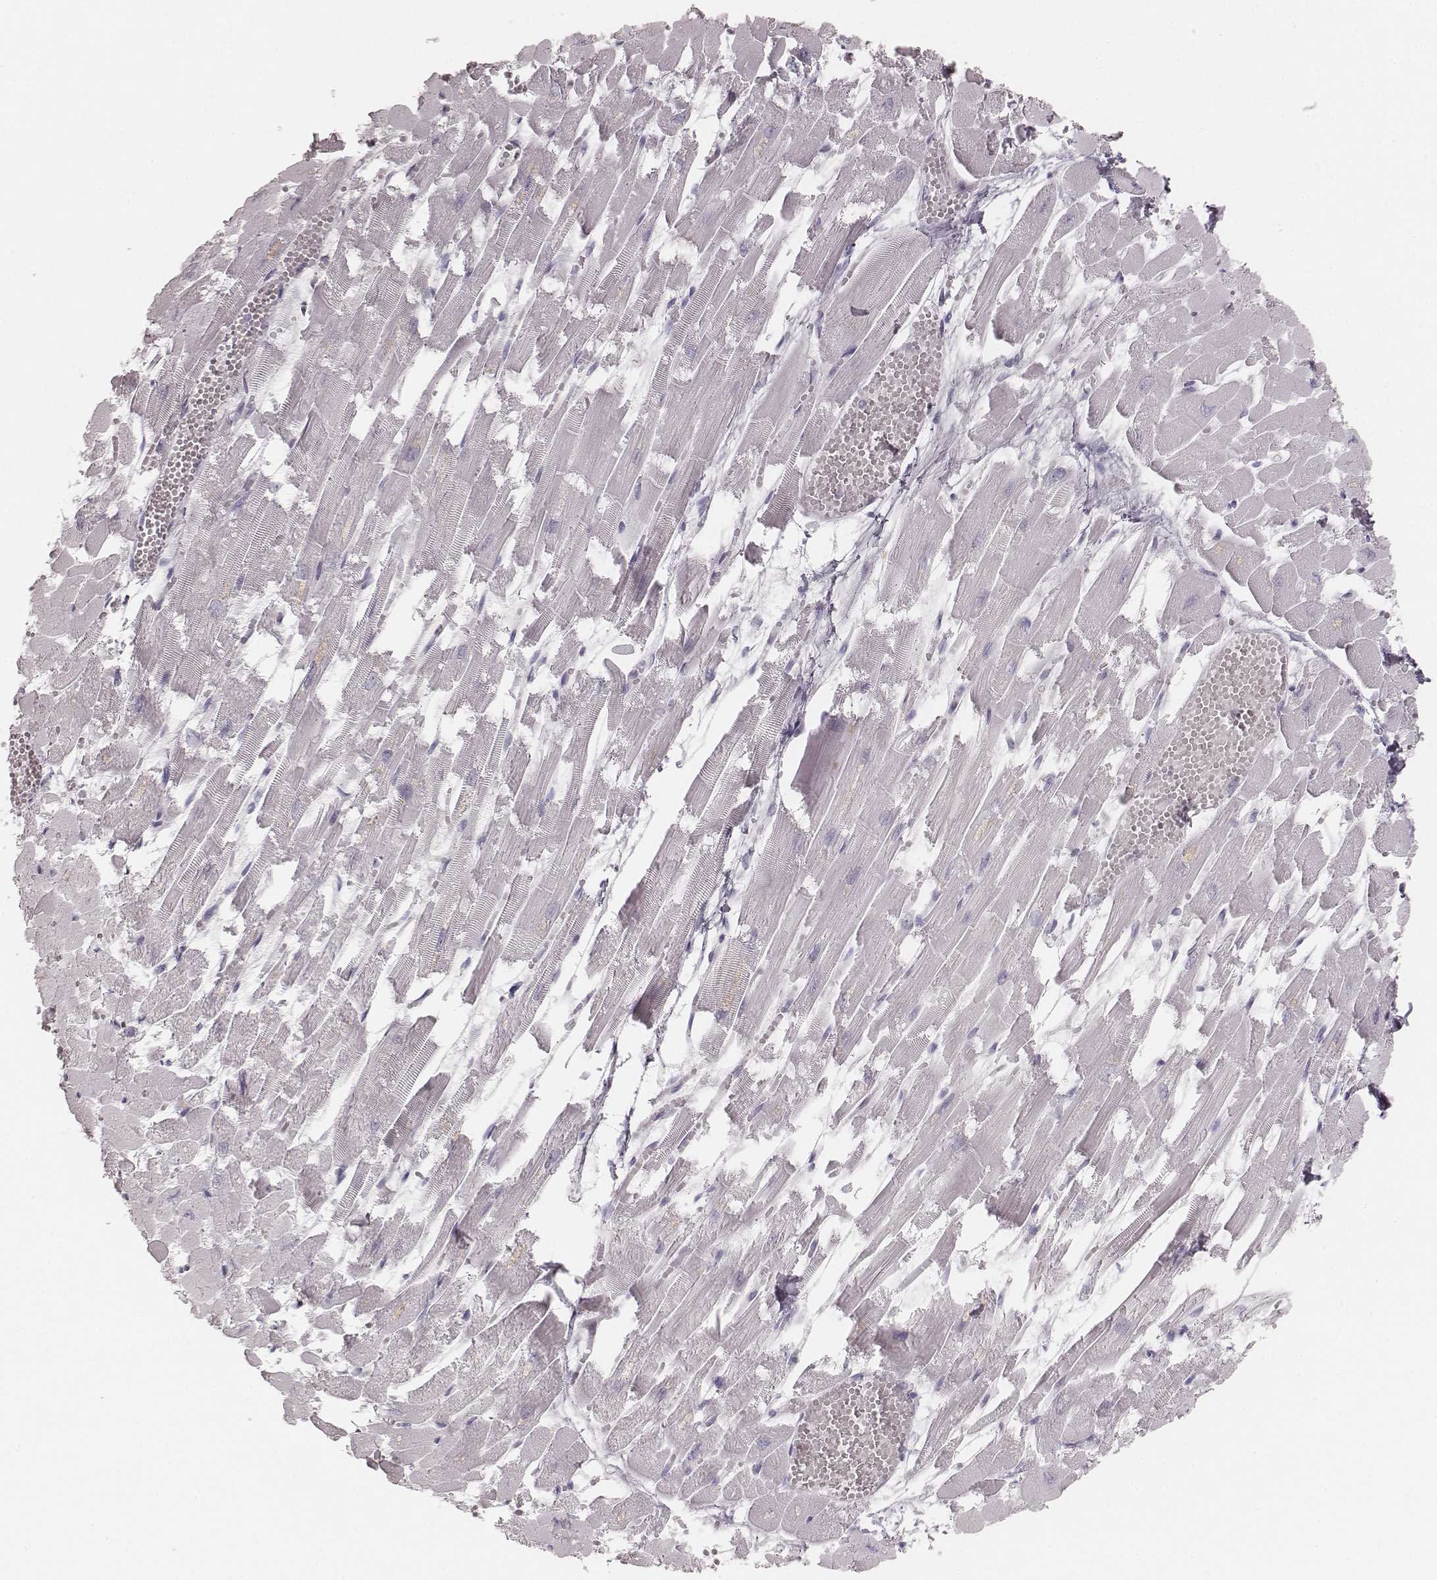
{"staining": {"intensity": "negative", "quantity": "none", "location": "none"}, "tissue": "heart muscle", "cell_type": "Cardiomyocytes", "image_type": "normal", "snomed": [{"axis": "morphology", "description": "Normal tissue, NOS"}, {"axis": "topography", "description": "Heart"}], "caption": "Immunohistochemistry micrograph of benign heart muscle: human heart muscle stained with DAB displays no significant protein staining in cardiomyocytes.", "gene": "KRT34", "patient": {"sex": "female", "age": 52}}